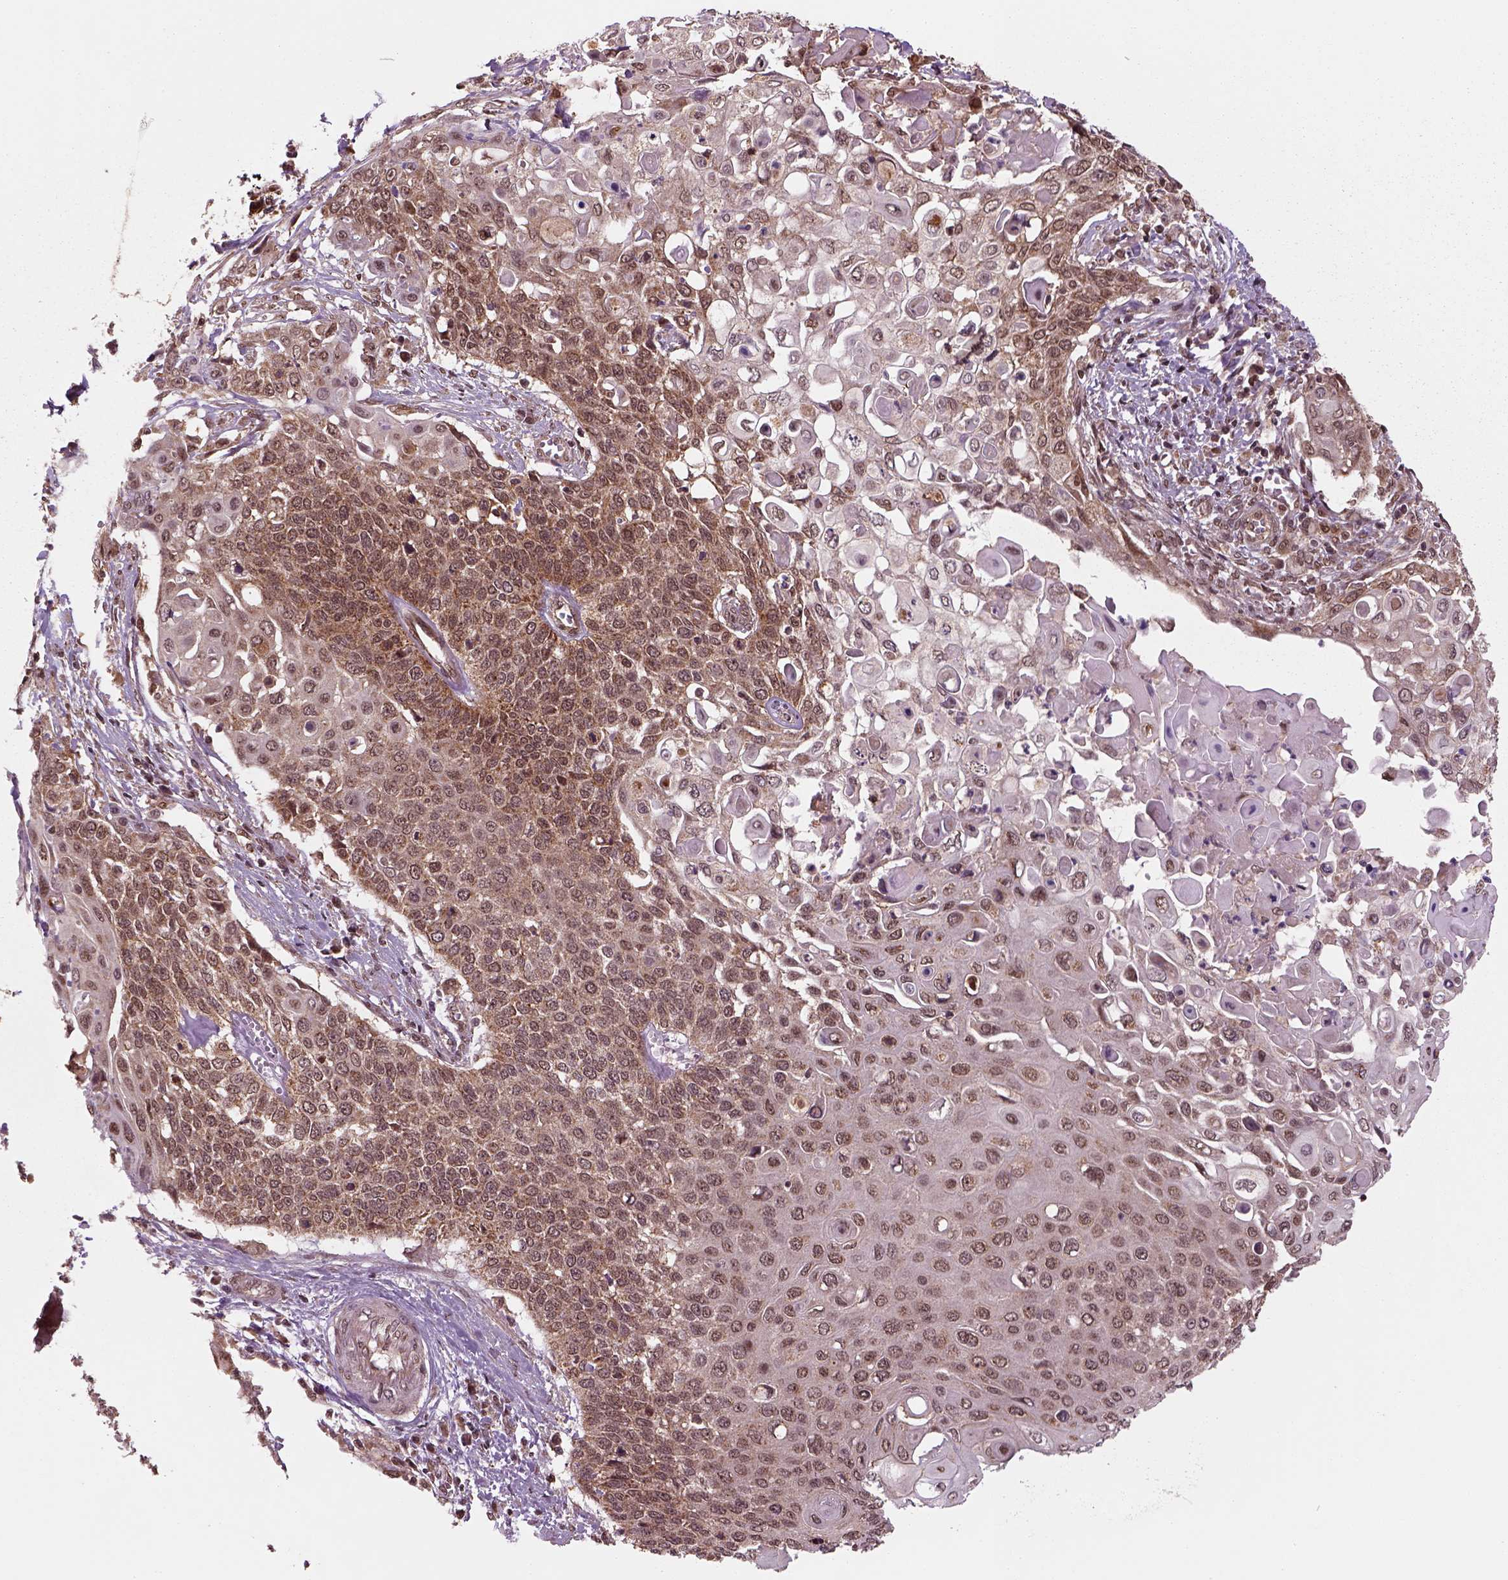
{"staining": {"intensity": "moderate", "quantity": ">75%", "location": "cytoplasmic/membranous"}, "tissue": "cervical cancer", "cell_type": "Tumor cells", "image_type": "cancer", "snomed": [{"axis": "morphology", "description": "Squamous cell carcinoma, NOS"}, {"axis": "topography", "description": "Cervix"}], "caption": "About >75% of tumor cells in human cervical squamous cell carcinoma exhibit moderate cytoplasmic/membranous protein positivity as visualized by brown immunohistochemical staining.", "gene": "NUDT9", "patient": {"sex": "female", "age": 39}}